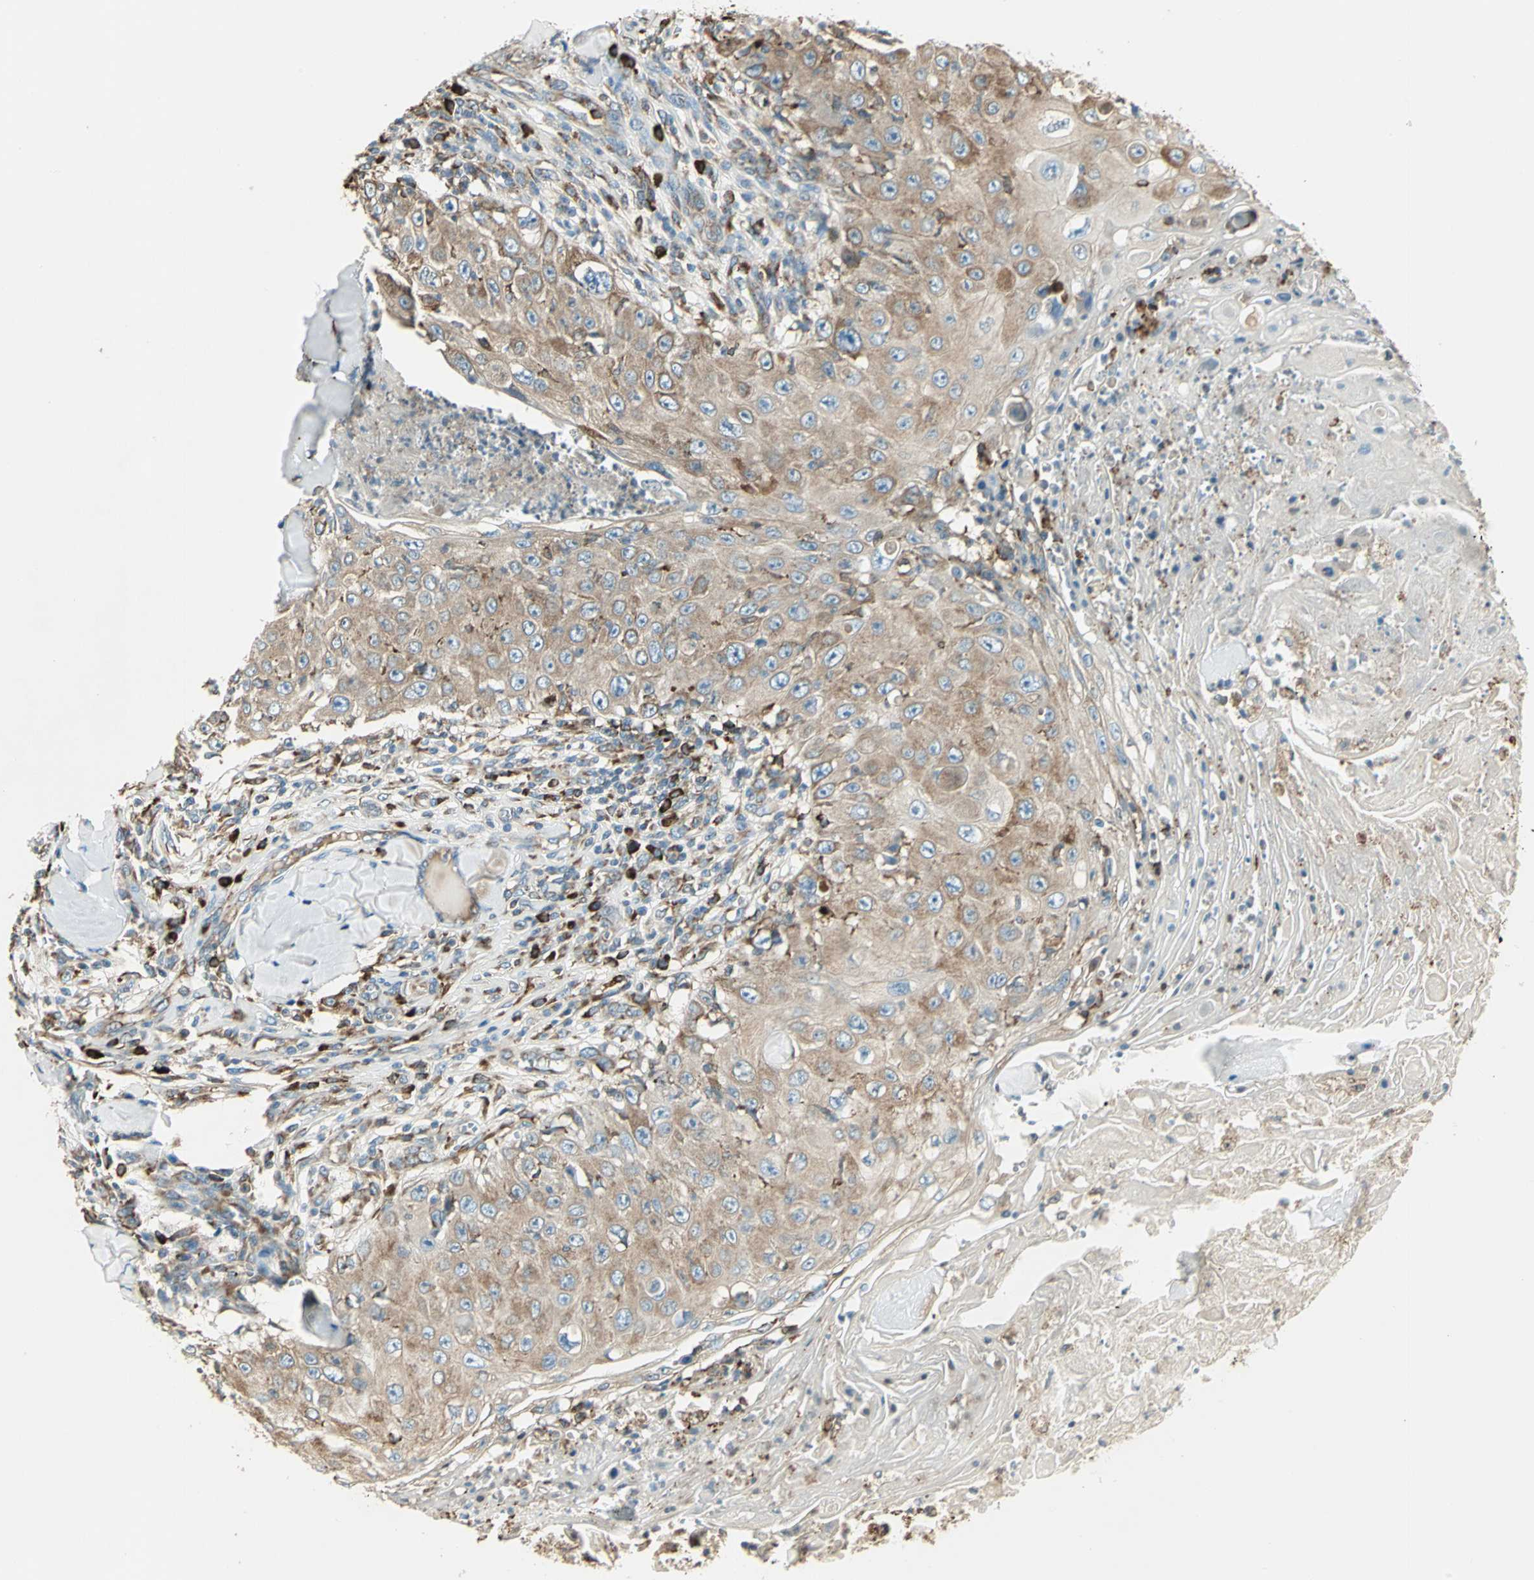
{"staining": {"intensity": "moderate", "quantity": ">75%", "location": "cytoplasmic/membranous"}, "tissue": "skin cancer", "cell_type": "Tumor cells", "image_type": "cancer", "snomed": [{"axis": "morphology", "description": "Squamous cell carcinoma, NOS"}, {"axis": "topography", "description": "Skin"}], "caption": "High-power microscopy captured an IHC micrograph of skin squamous cell carcinoma, revealing moderate cytoplasmic/membranous staining in approximately >75% of tumor cells.", "gene": "PDIA4", "patient": {"sex": "male", "age": 86}}